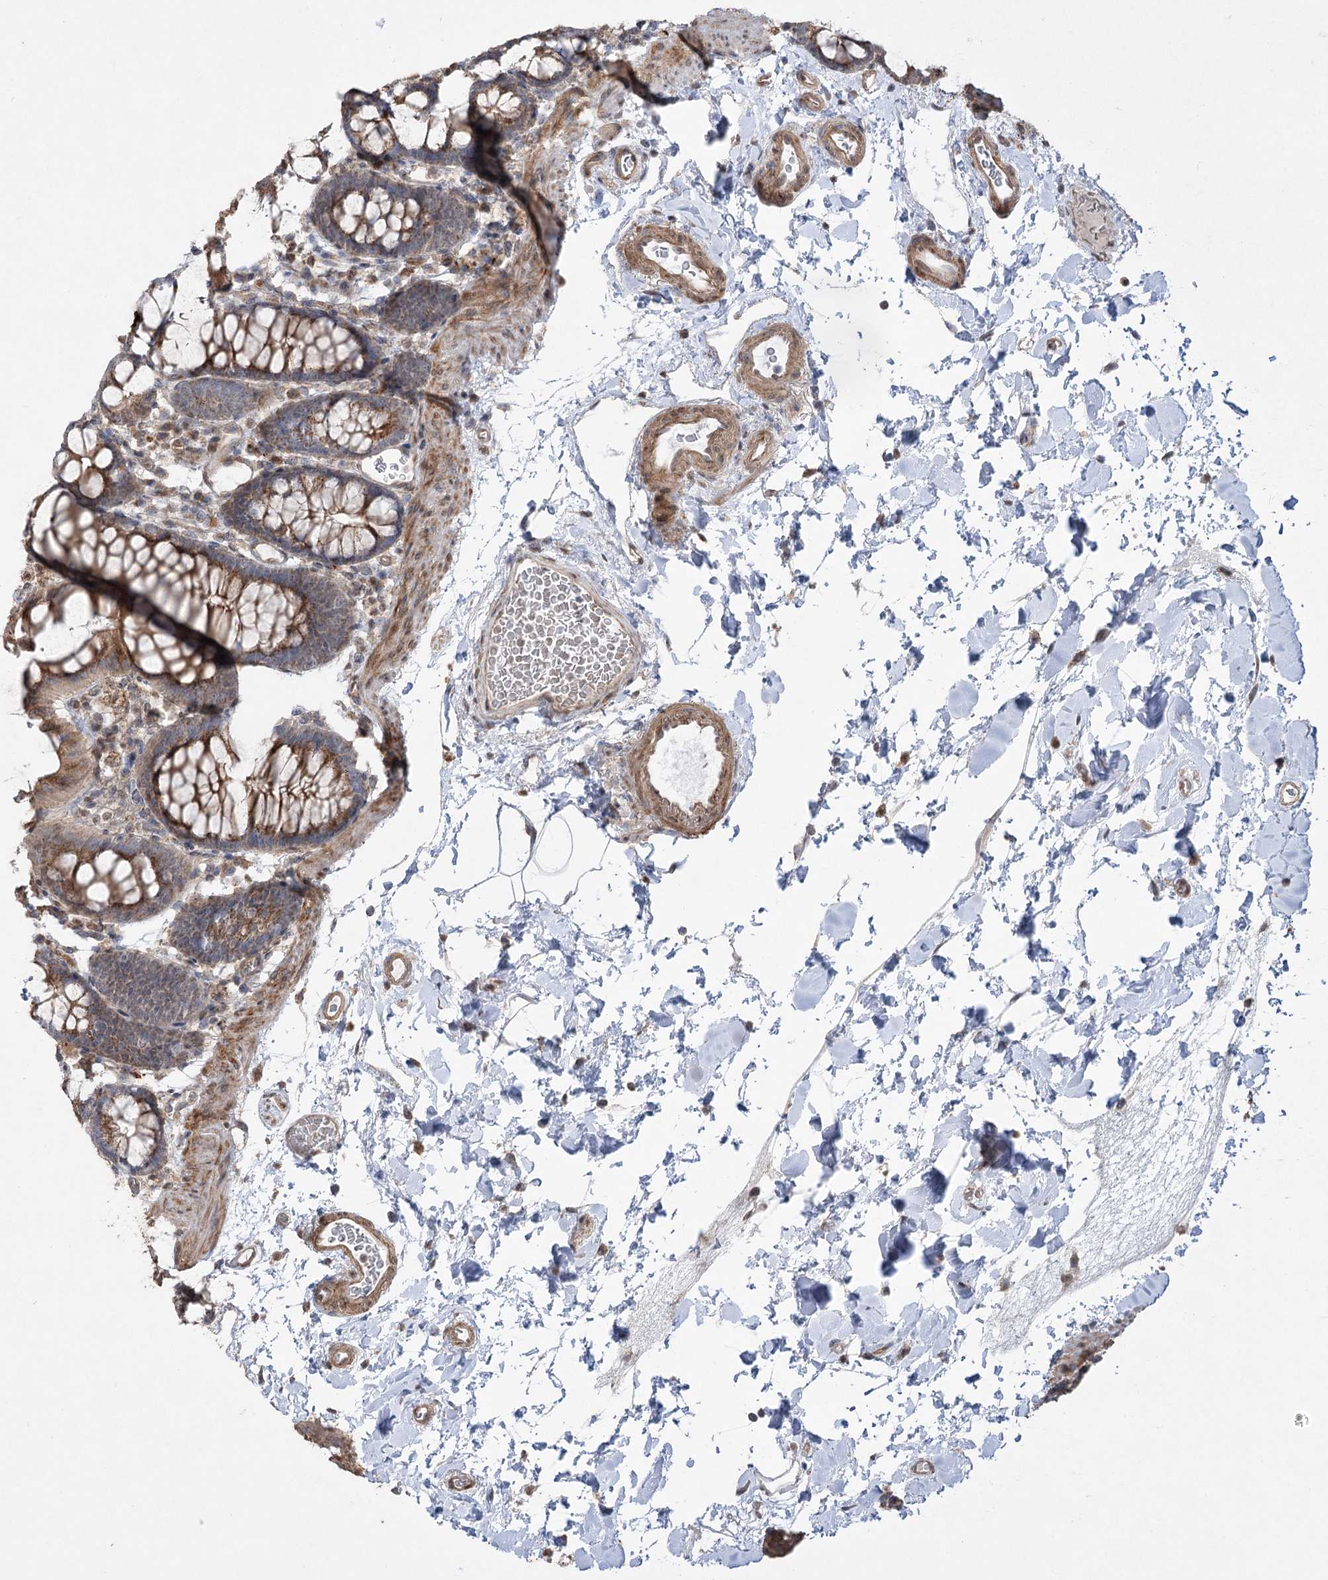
{"staining": {"intensity": "moderate", "quantity": ">75%", "location": "cytoplasmic/membranous"}, "tissue": "colon", "cell_type": "Endothelial cells", "image_type": "normal", "snomed": [{"axis": "morphology", "description": "Normal tissue, NOS"}, {"axis": "topography", "description": "Colon"}], "caption": "Moderate cytoplasmic/membranous protein staining is identified in about >75% of endothelial cells in colon. The protein of interest is shown in brown color, while the nuclei are stained blue.", "gene": "ZSCAN23", "patient": {"sex": "male", "age": 75}}